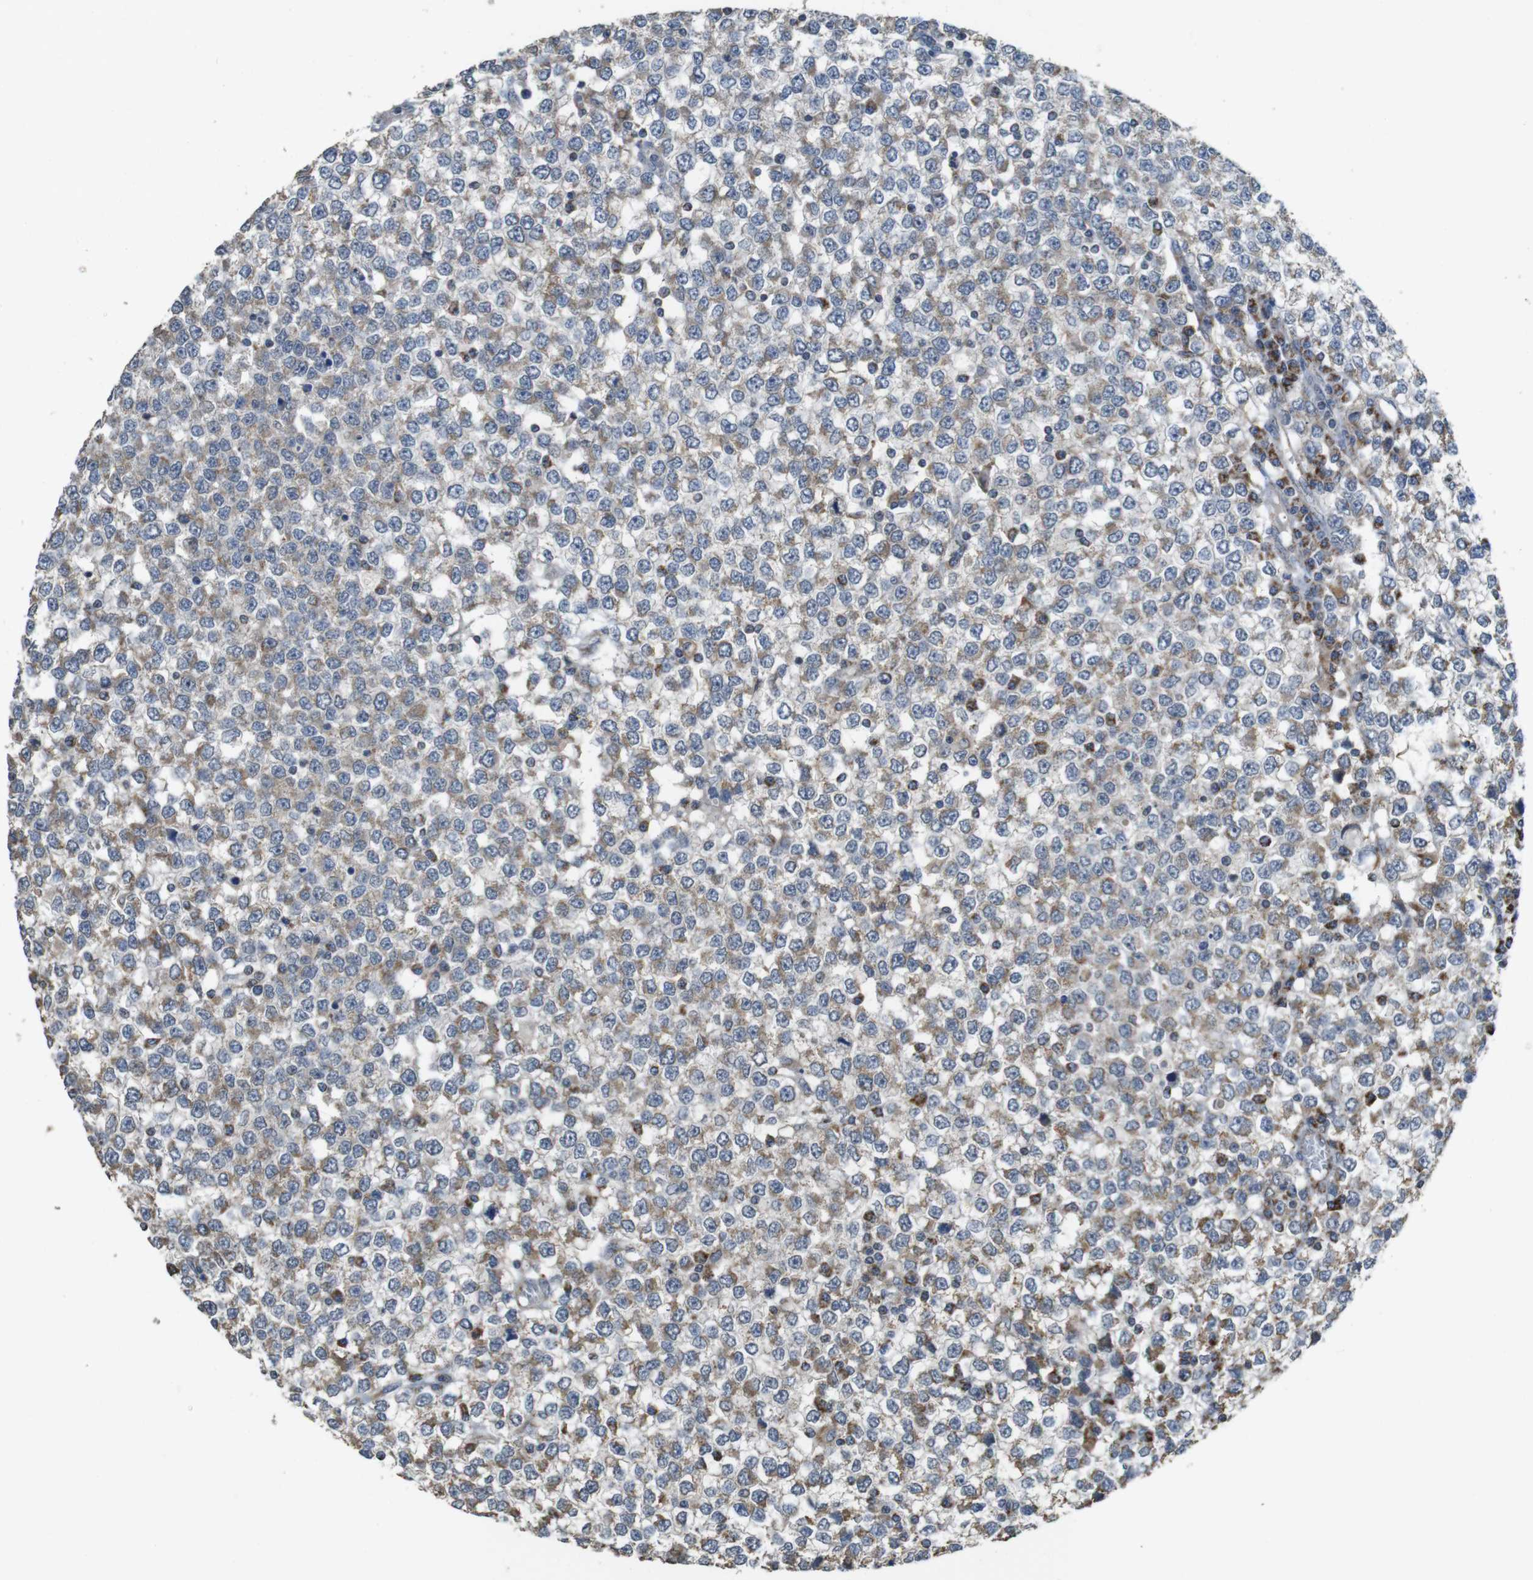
{"staining": {"intensity": "weak", "quantity": "25%-75%", "location": "cytoplasmic/membranous"}, "tissue": "testis cancer", "cell_type": "Tumor cells", "image_type": "cancer", "snomed": [{"axis": "morphology", "description": "Seminoma, NOS"}, {"axis": "topography", "description": "Testis"}], "caption": "Testis seminoma tissue shows weak cytoplasmic/membranous staining in approximately 25%-75% of tumor cells", "gene": "CALHM2", "patient": {"sex": "male", "age": 65}}